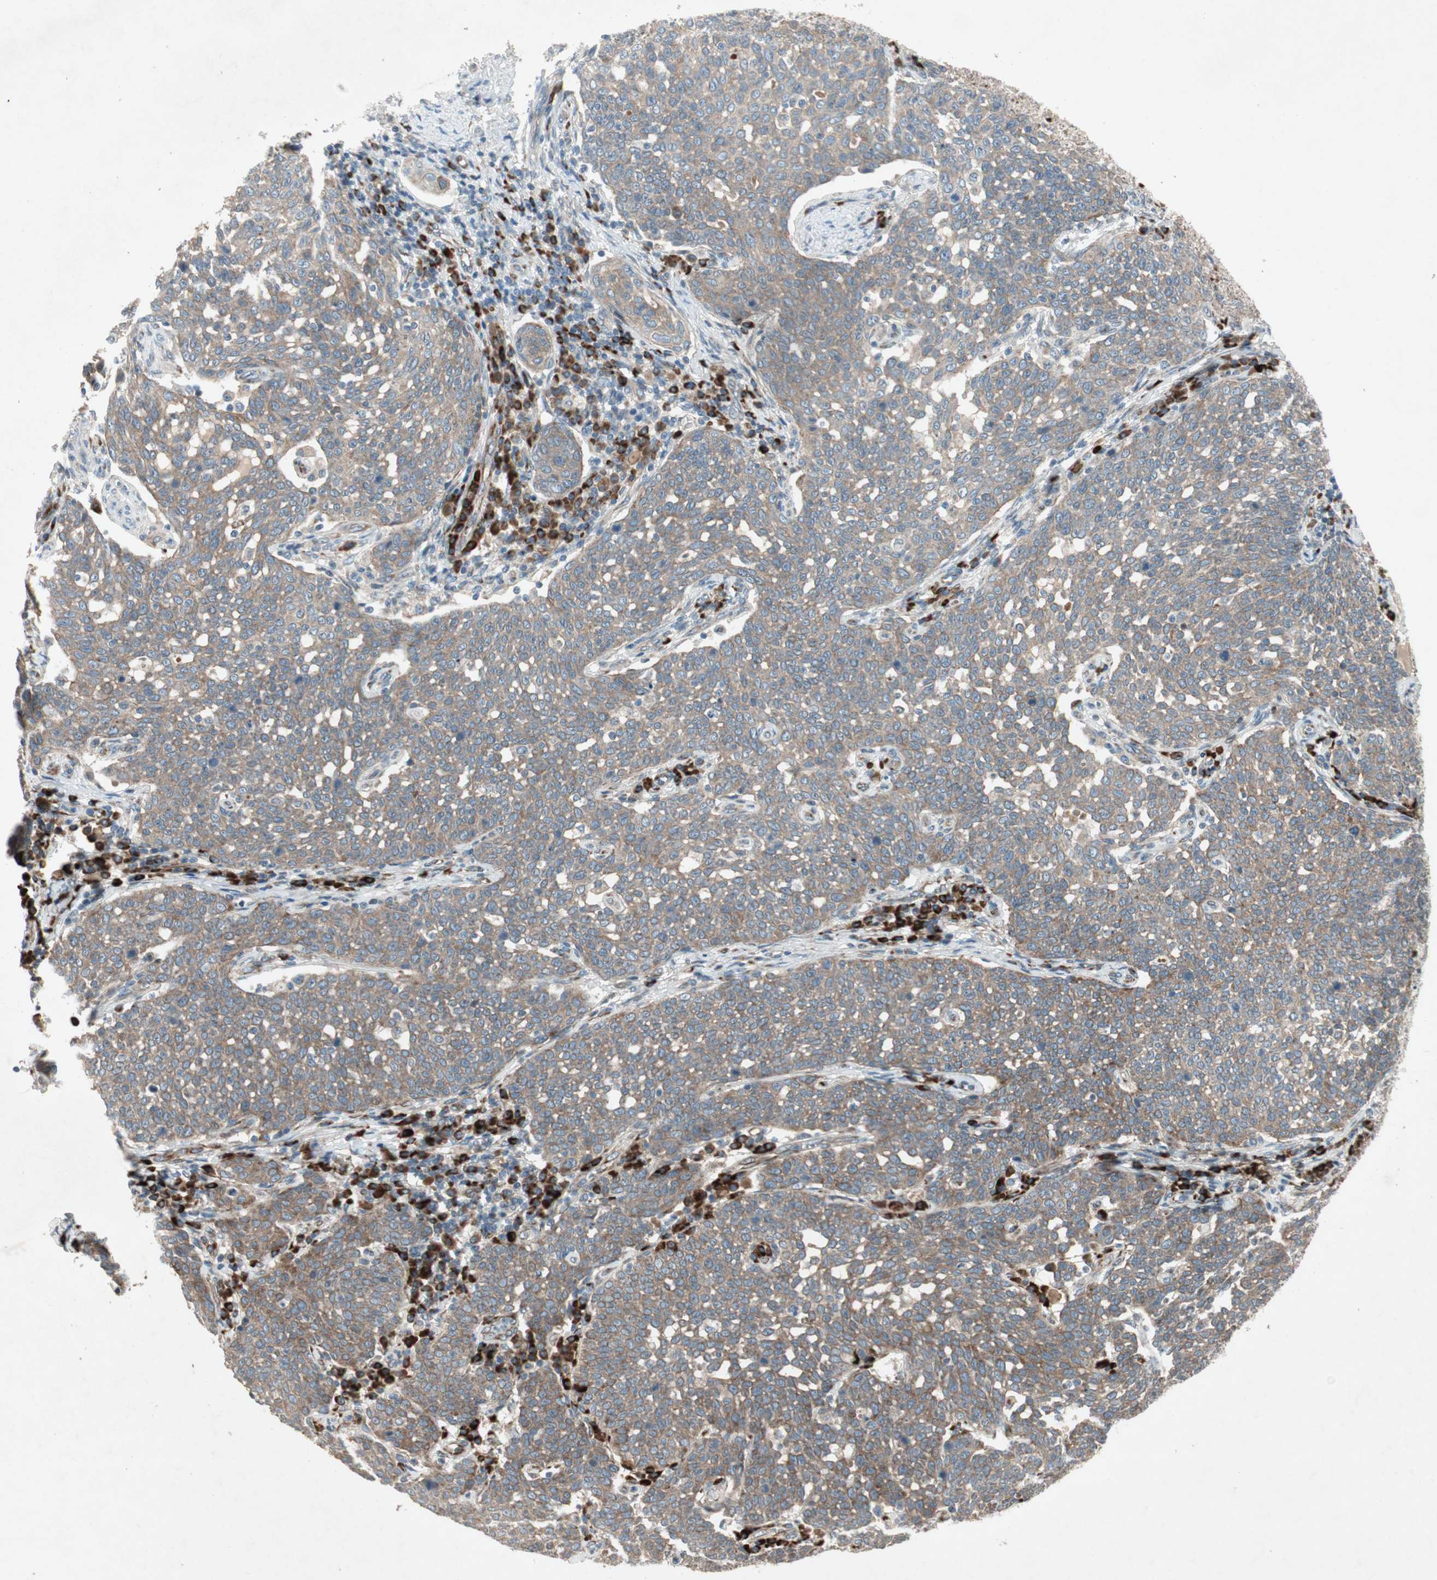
{"staining": {"intensity": "weak", "quantity": ">75%", "location": "cytoplasmic/membranous"}, "tissue": "cervical cancer", "cell_type": "Tumor cells", "image_type": "cancer", "snomed": [{"axis": "morphology", "description": "Squamous cell carcinoma, NOS"}, {"axis": "topography", "description": "Cervix"}], "caption": "Immunohistochemical staining of cervical cancer (squamous cell carcinoma) displays low levels of weak cytoplasmic/membranous expression in about >75% of tumor cells.", "gene": "APOO", "patient": {"sex": "female", "age": 34}}